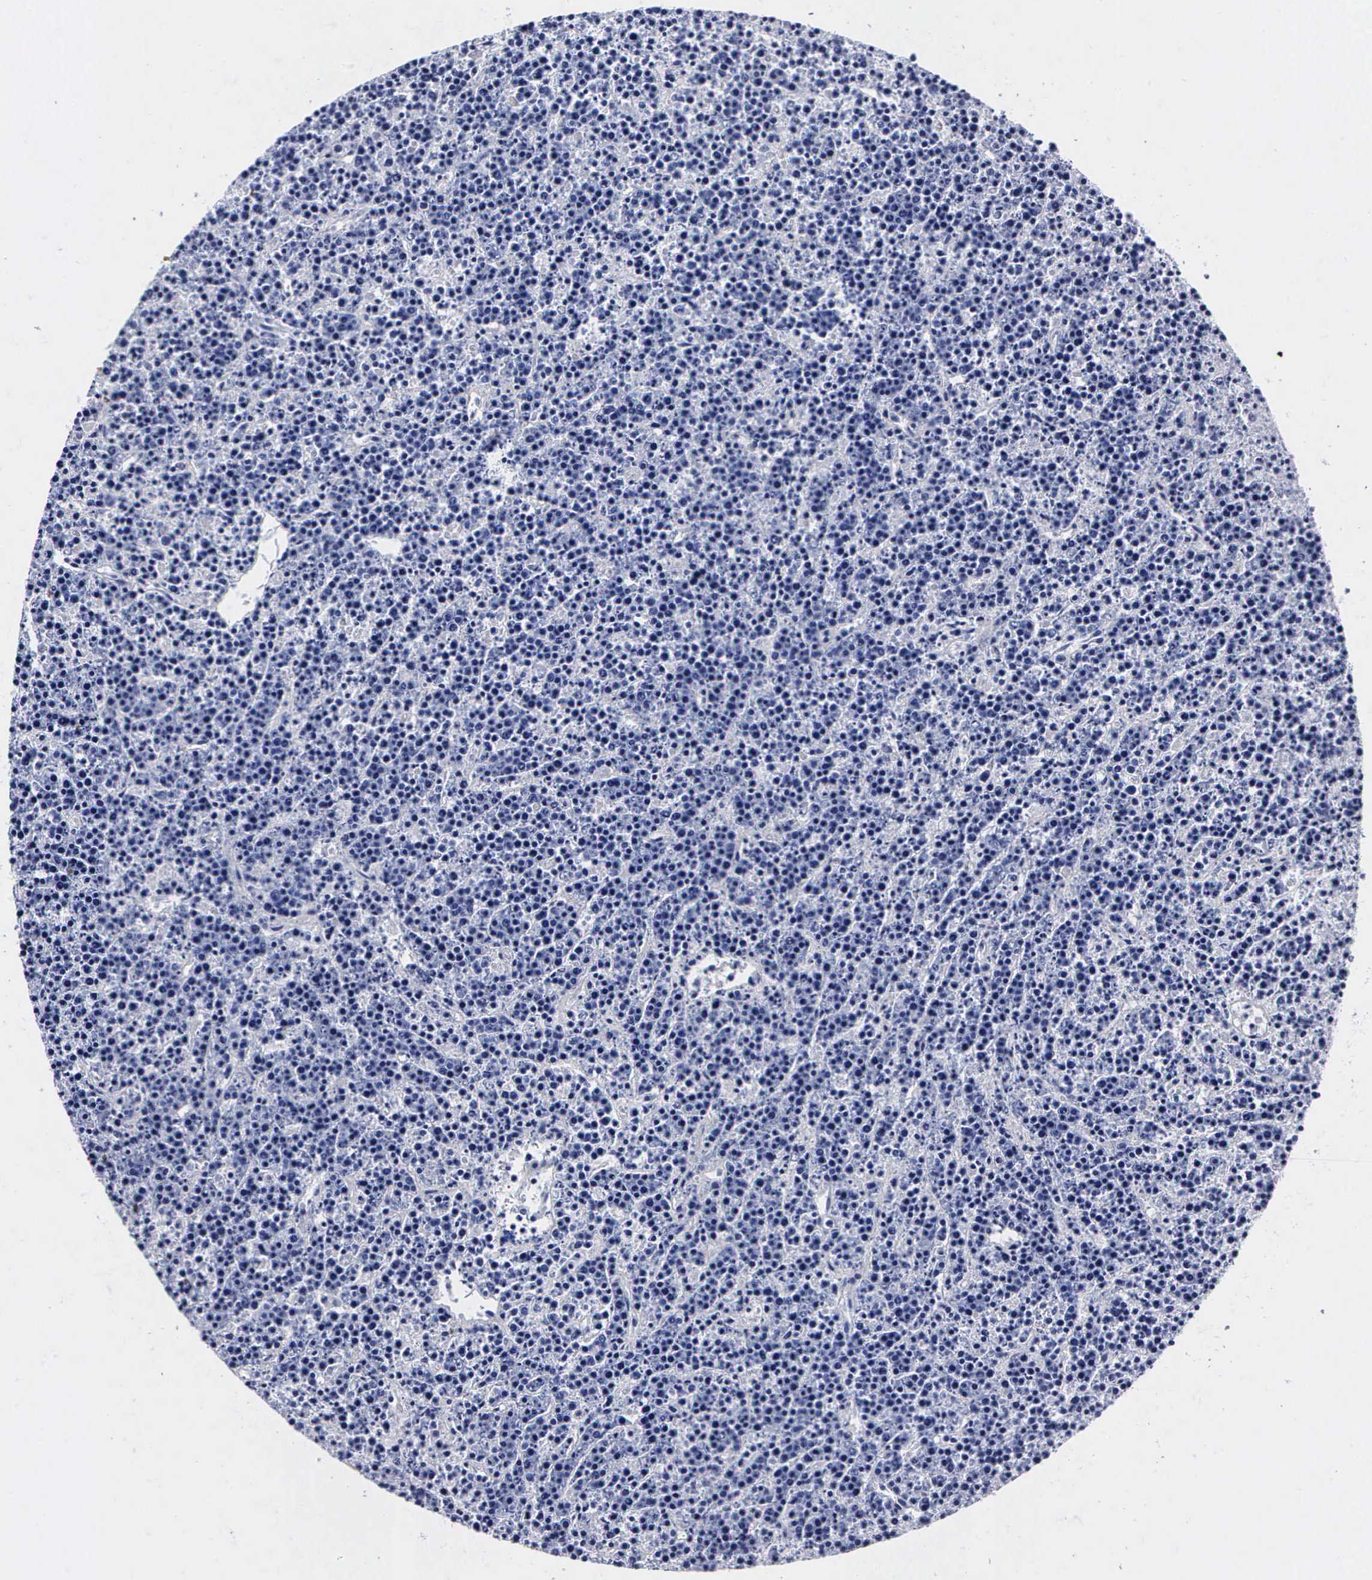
{"staining": {"intensity": "negative", "quantity": "none", "location": "none"}, "tissue": "lymphoma", "cell_type": "Tumor cells", "image_type": "cancer", "snomed": [{"axis": "morphology", "description": "Malignant lymphoma, non-Hodgkin's type, High grade"}, {"axis": "topography", "description": "Ovary"}], "caption": "DAB (3,3'-diaminobenzidine) immunohistochemical staining of human malignant lymphoma, non-Hodgkin's type (high-grade) displays no significant positivity in tumor cells.", "gene": "ENO2", "patient": {"sex": "female", "age": 56}}